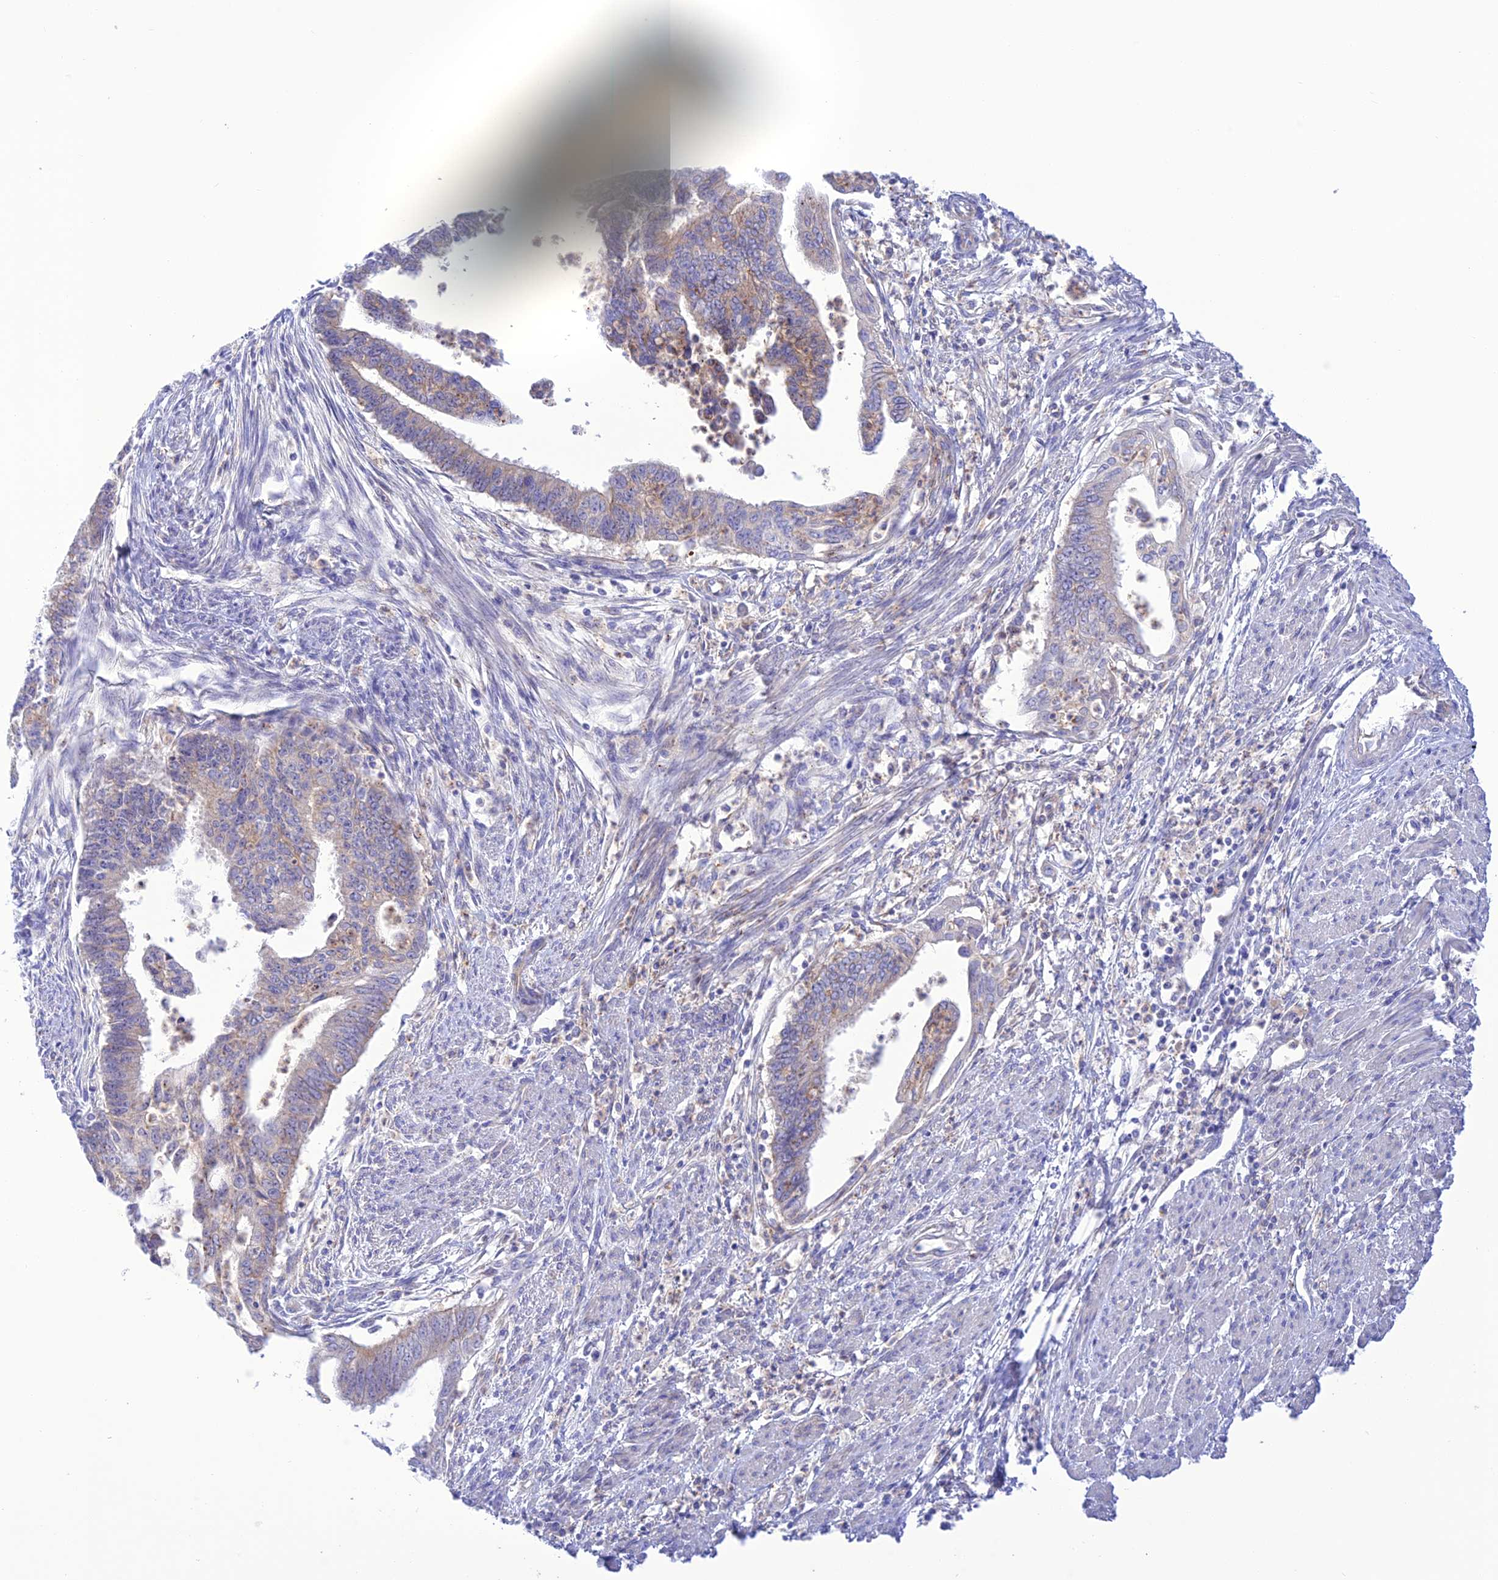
{"staining": {"intensity": "weak", "quantity": ">75%", "location": "cytoplasmic/membranous"}, "tissue": "endometrial cancer", "cell_type": "Tumor cells", "image_type": "cancer", "snomed": [{"axis": "morphology", "description": "Adenocarcinoma, NOS"}, {"axis": "topography", "description": "Endometrium"}], "caption": "Immunohistochemistry histopathology image of neoplastic tissue: adenocarcinoma (endometrial) stained using immunohistochemistry demonstrates low levels of weak protein expression localized specifically in the cytoplasmic/membranous of tumor cells, appearing as a cytoplasmic/membranous brown color.", "gene": "CHSY3", "patient": {"sex": "female", "age": 73}}